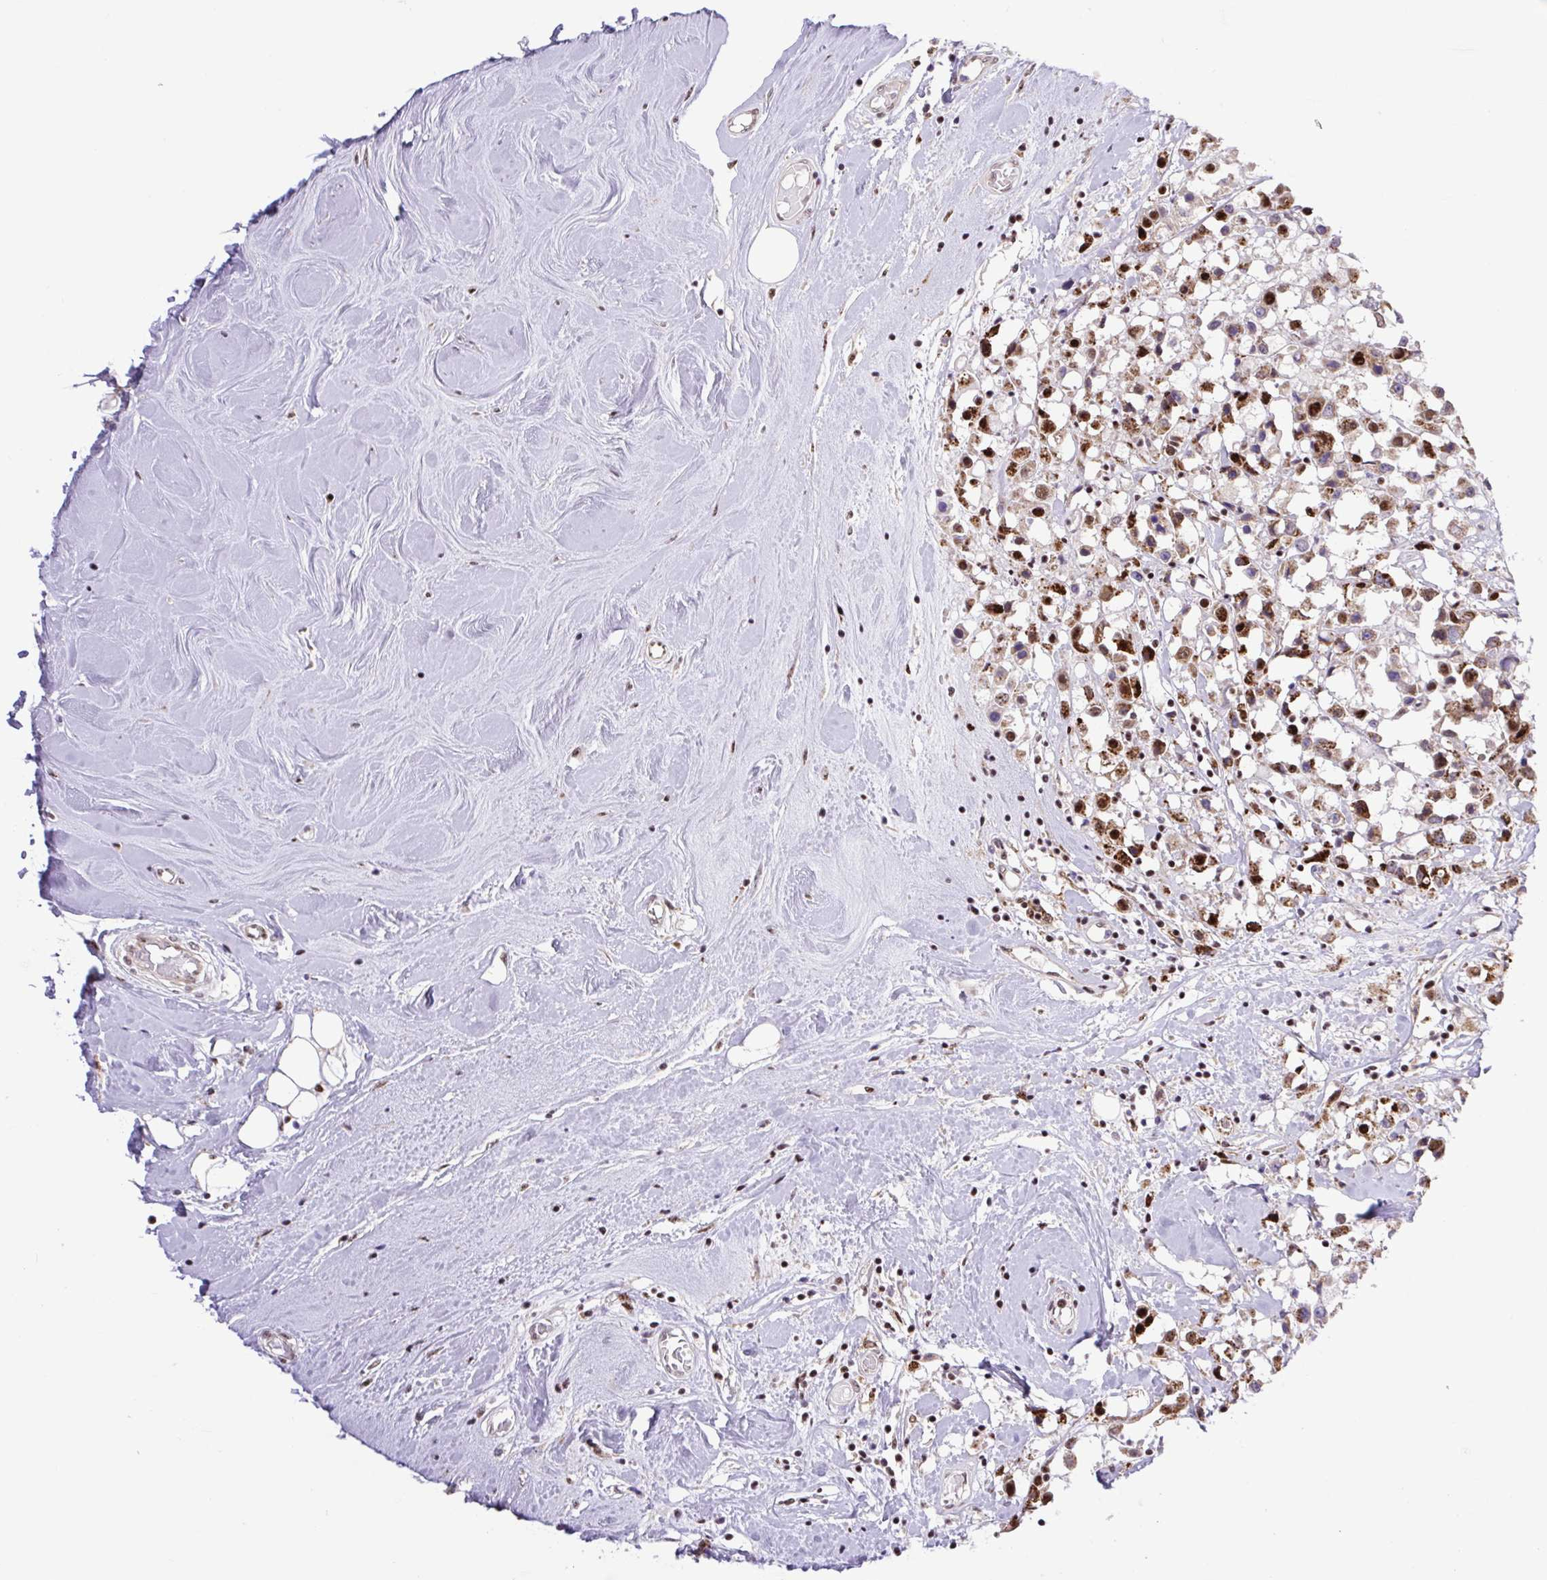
{"staining": {"intensity": "moderate", "quantity": ">75%", "location": "cytoplasmic/membranous,nuclear"}, "tissue": "breast cancer", "cell_type": "Tumor cells", "image_type": "cancer", "snomed": [{"axis": "morphology", "description": "Duct carcinoma"}, {"axis": "topography", "description": "Breast"}], "caption": "The image demonstrates immunohistochemical staining of breast intraductal carcinoma. There is moderate cytoplasmic/membranous and nuclear expression is seen in approximately >75% of tumor cells.", "gene": "ERG", "patient": {"sex": "female", "age": 61}}